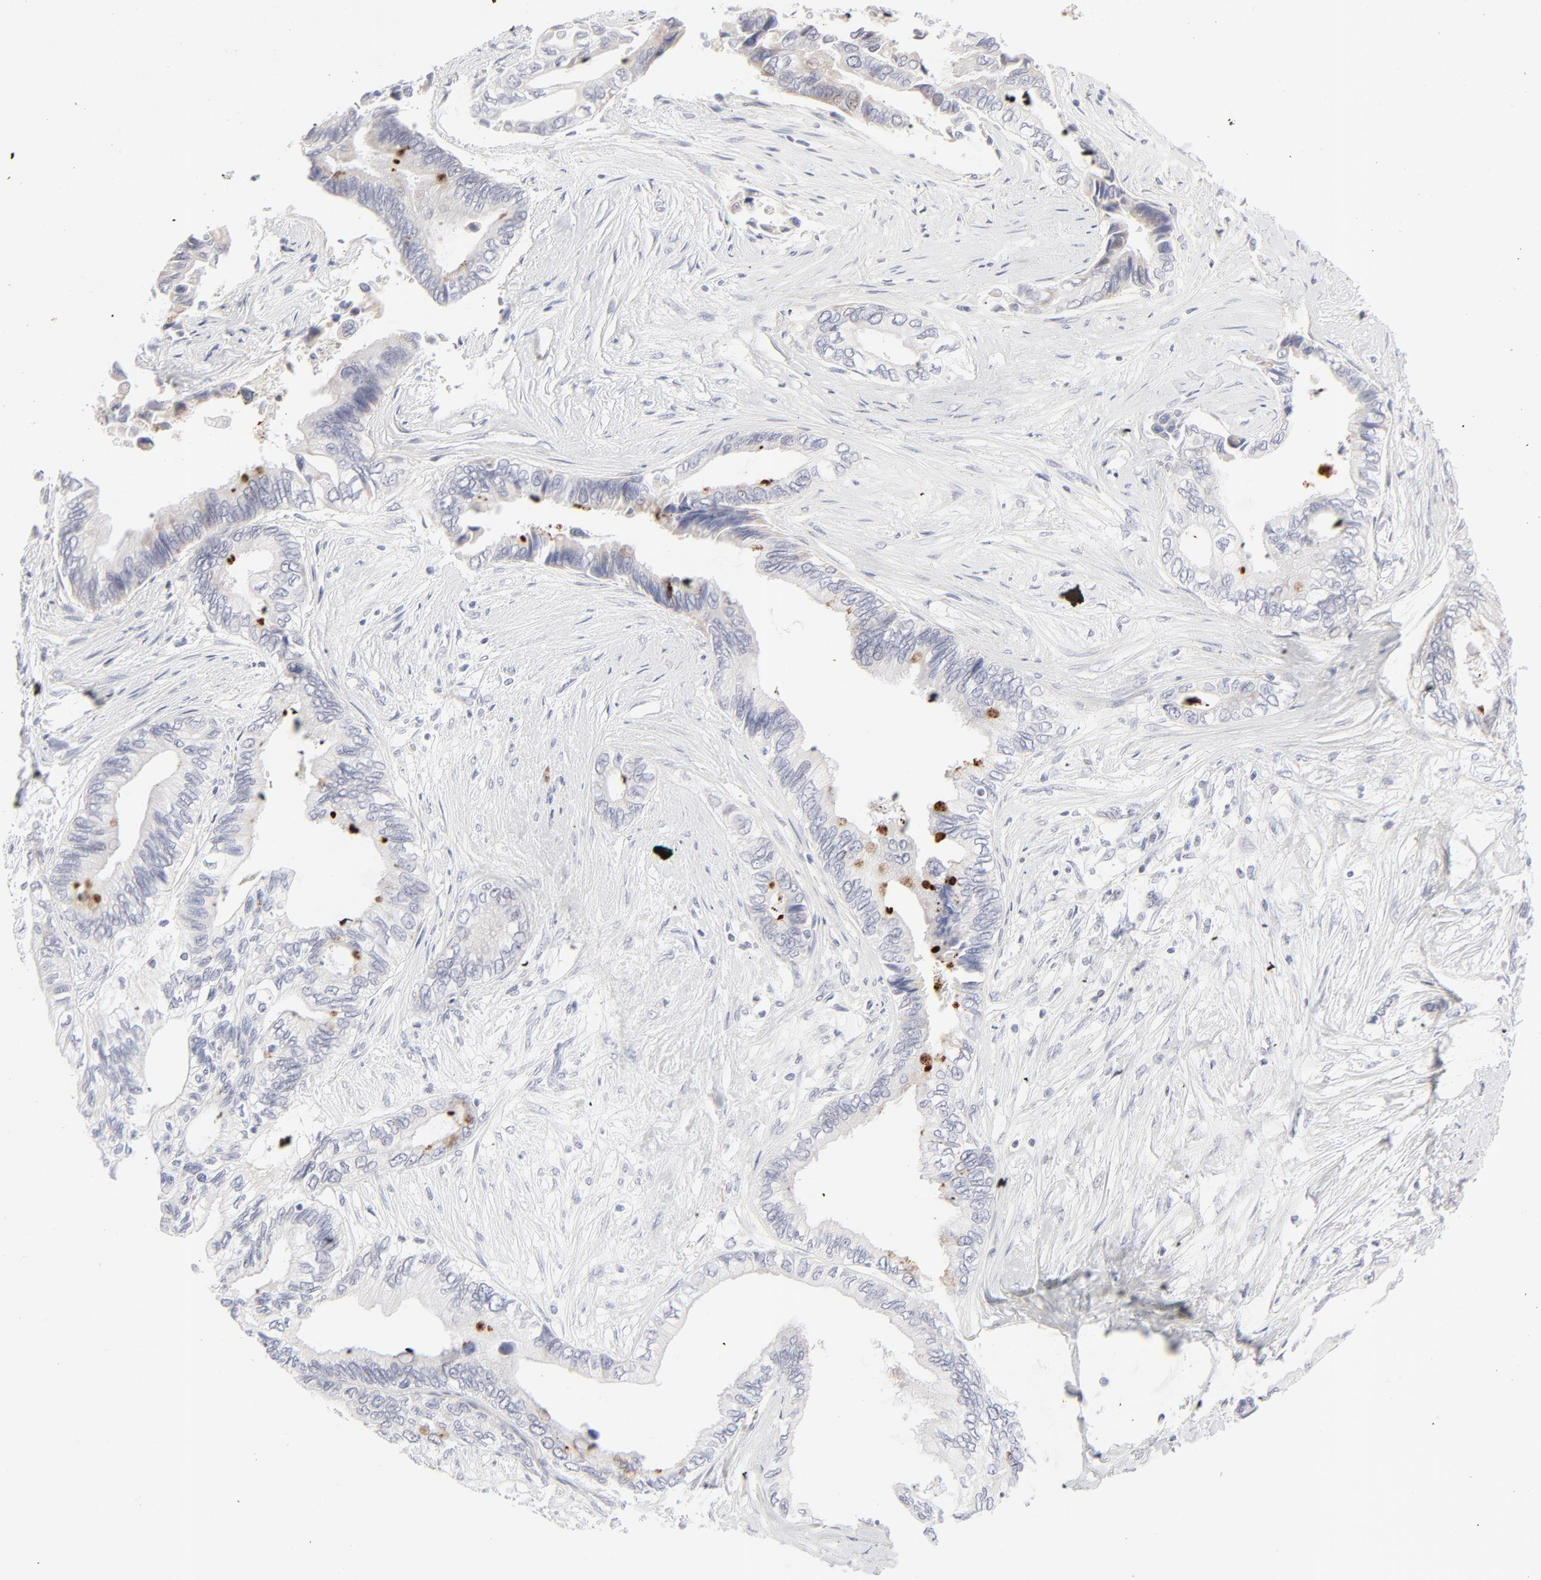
{"staining": {"intensity": "negative", "quantity": "none", "location": "none"}, "tissue": "pancreatic cancer", "cell_type": "Tumor cells", "image_type": "cancer", "snomed": [{"axis": "morphology", "description": "Adenocarcinoma, NOS"}, {"axis": "topography", "description": "Pancreas"}], "caption": "Immunohistochemistry (IHC) of pancreatic adenocarcinoma shows no positivity in tumor cells. Nuclei are stained in blue.", "gene": "NPNT", "patient": {"sex": "female", "age": 66}}